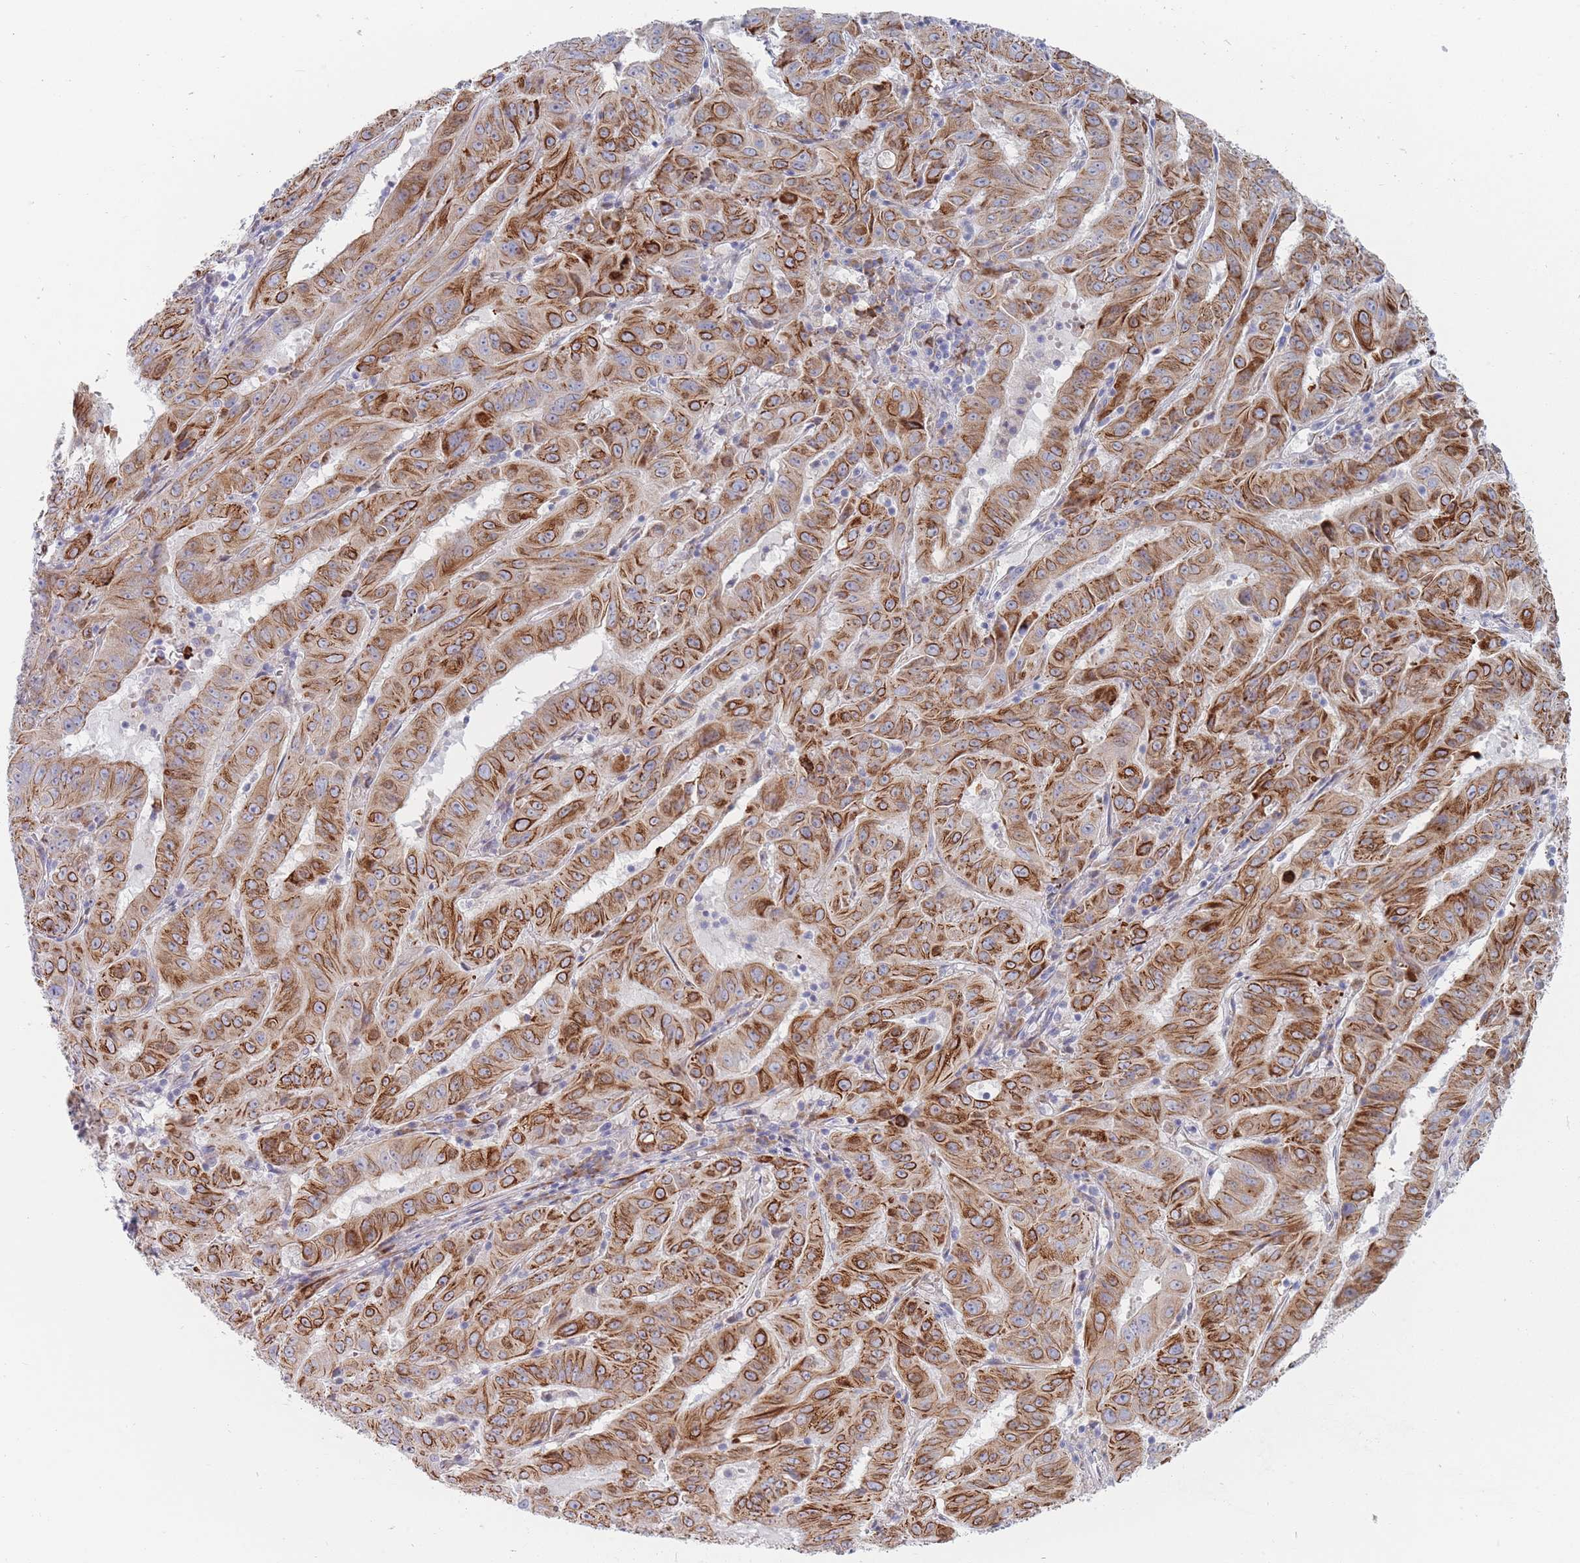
{"staining": {"intensity": "strong", "quantity": "25%-75%", "location": "cytoplasmic/membranous"}, "tissue": "pancreatic cancer", "cell_type": "Tumor cells", "image_type": "cancer", "snomed": [{"axis": "morphology", "description": "Adenocarcinoma, NOS"}, {"axis": "topography", "description": "Pancreas"}], "caption": "IHC (DAB (3,3'-diaminobenzidine)) staining of human pancreatic cancer exhibits strong cytoplasmic/membranous protein staining in approximately 25%-75% of tumor cells. The protein of interest is stained brown, and the nuclei are stained in blue (DAB (3,3'-diaminobenzidine) IHC with brightfield microscopy, high magnification).", "gene": "SPATS1", "patient": {"sex": "male", "age": 63}}